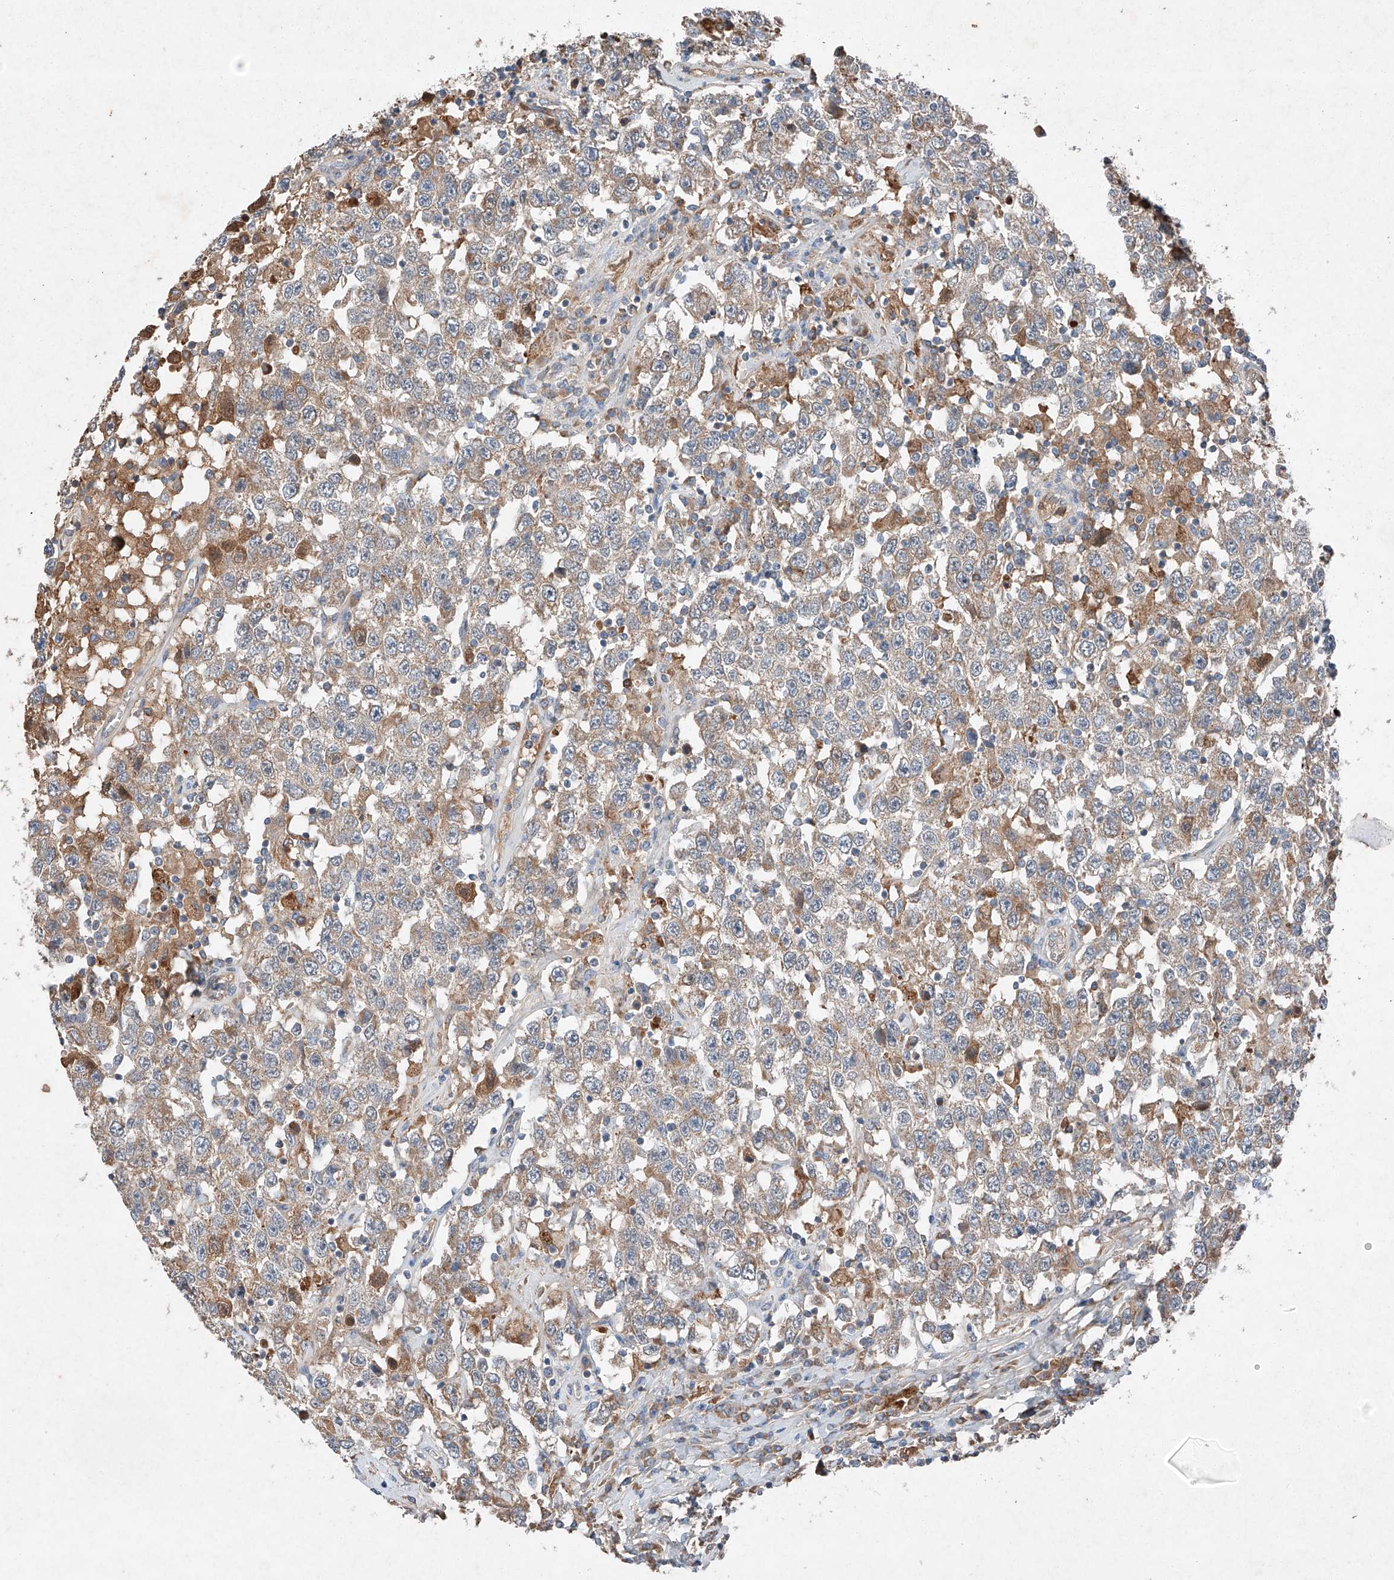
{"staining": {"intensity": "moderate", "quantity": "<25%", "location": "cytoplasmic/membranous"}, "tissue": "testis cancer", "cell_type": "Tumor cells", "image_type": "cancer", "snomed": [{"axis": "morphology", "description": "Seminoma, NOS"}, {"axis": "topography", "description": "Testis"}], "caption": "Immunohistochemical staining of testis cancer reveals low levels of moderate cytoplasmic/membranous positivity in about <25% of tumor cells. Immunohistochemistry (ihc) stains the protein of interest in brown and the nuclei are stained blue.", "gene": "RUSC1", "patient": {"sex": "male", "age": 41}}